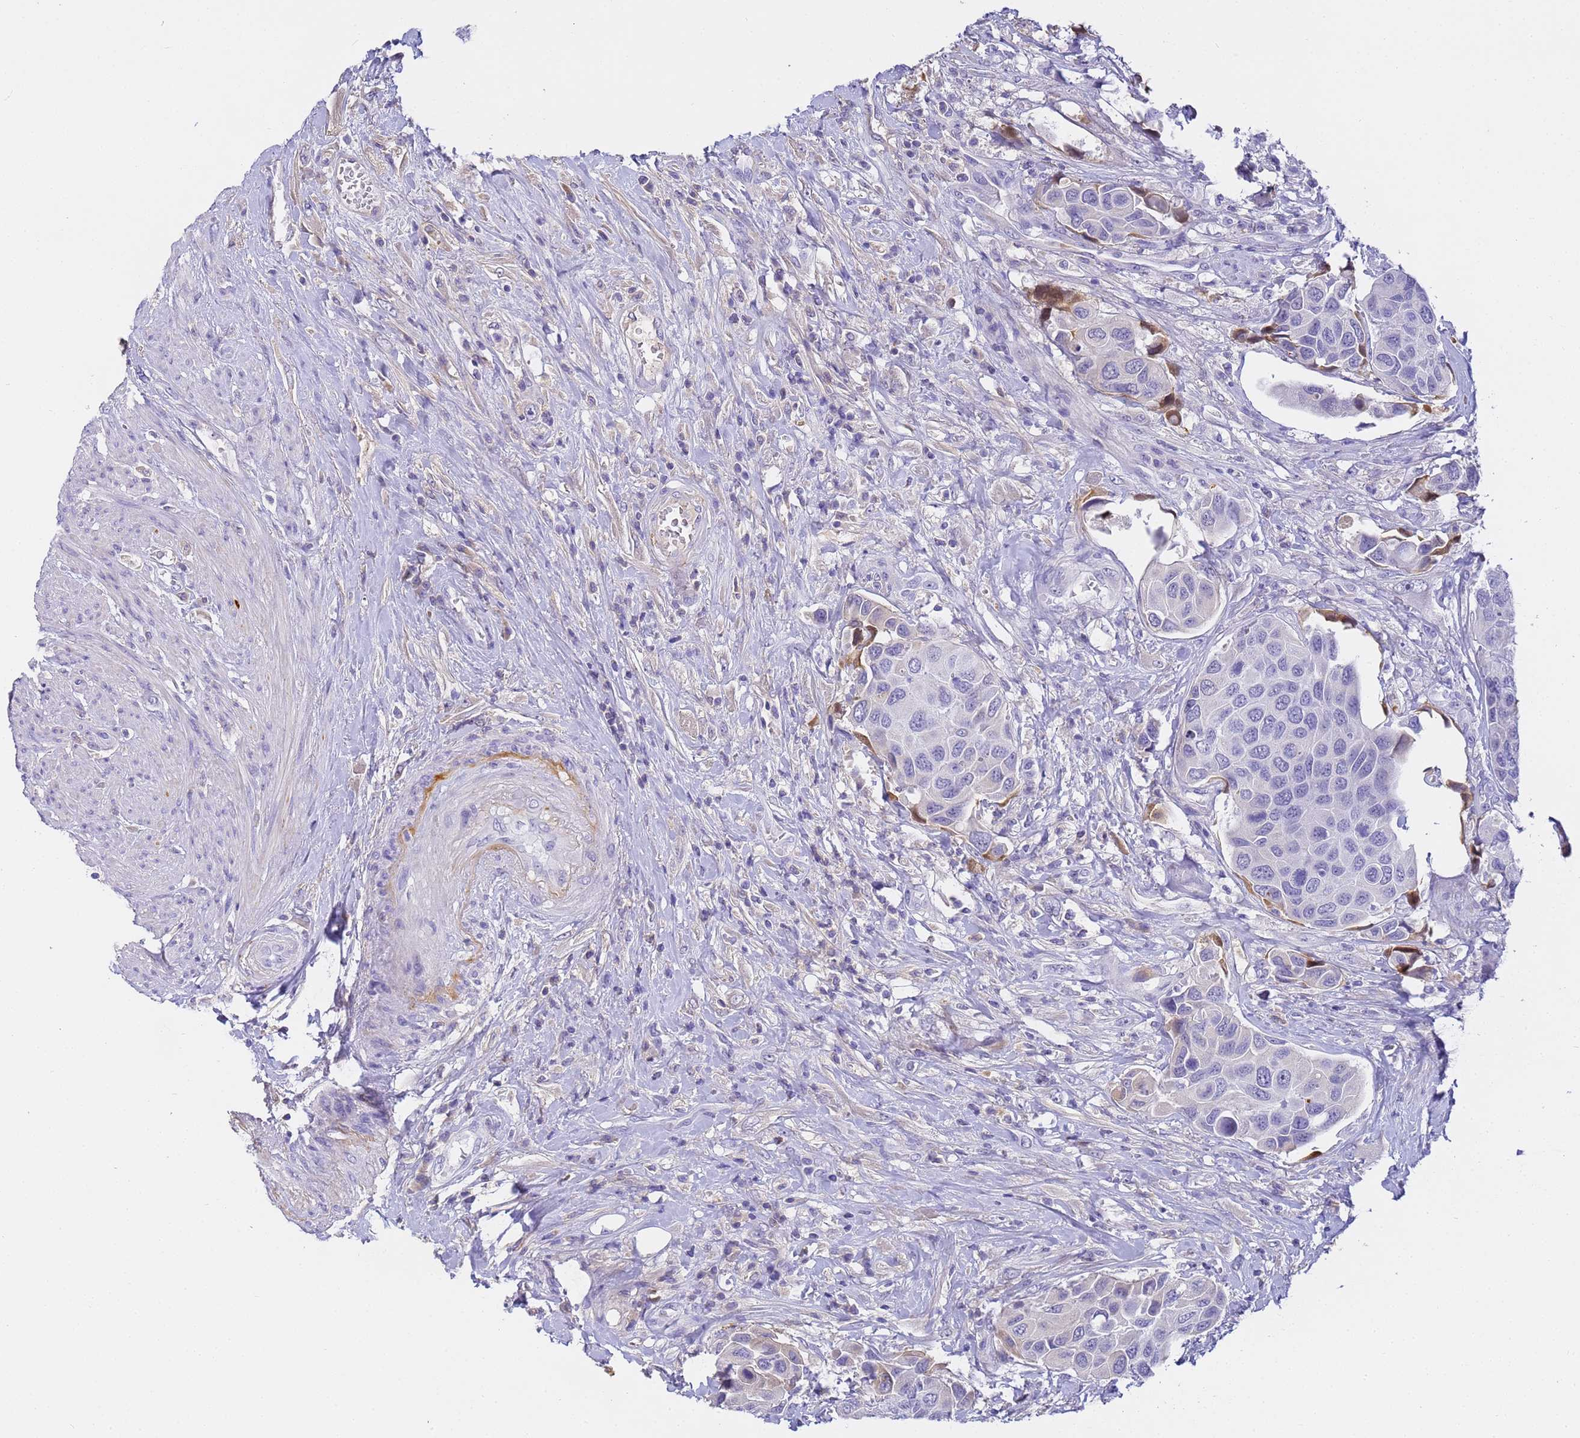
{"staining": {"intensity": "weak", "quantity": "<25%", "location": "cytoplasmic/membranous"}, "tissue": "urothelial cancer", "cell_type": "Tumor cells", "image_type": "cancer", "snomed": [{"axis": "morphology", "description": "Urothelial carcinoma, High grade"}, {"axis": "topography", "description": "Urinary bladder"}], "caption": "Tumor cells show no significant protein staining in high-grade urothelial carcinoma.", "gene": "CFHR2", "patient": {"sex": "male", "age": 74}}